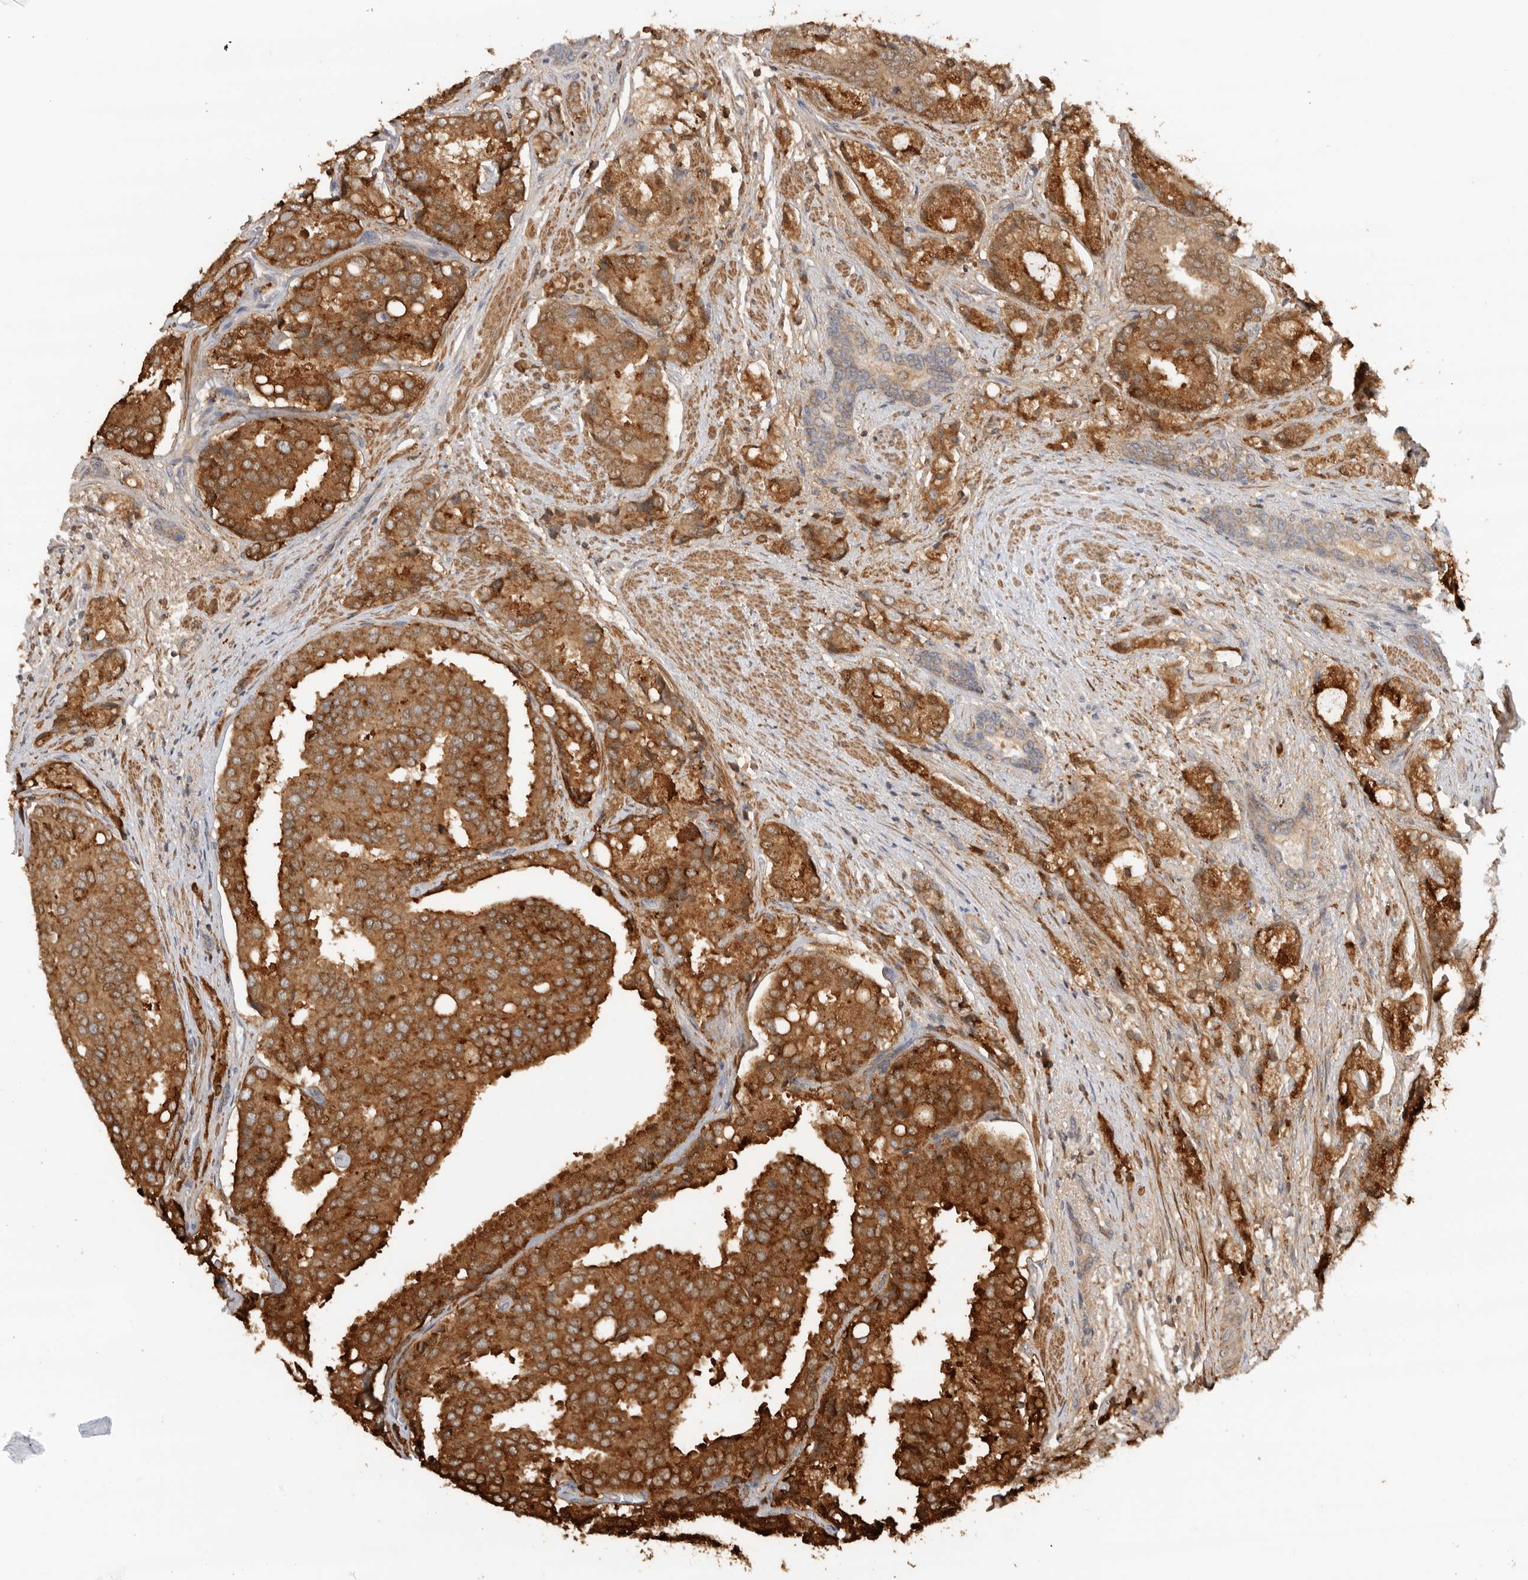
{"staining": {"intensity": "strong", "quantity": ">75%", "location": "cytoplasmic/membranous"}, "tissue": "prostate cancer", "cell_type": "Tumor cells", "image_type": "cancer", "snomed": [{"axis": "morphology", "description": "Adenocarcinoma, High grade"}, {"axis": "topography", "description": "Prostate"}], "caption": "Immunohistochemistry staining of prostate cancer (adenocarcinoma (high-grade)), which demonstrates high levels of strong cytoplasmic/membranous expression in about >75% of tumor cells indicating strong cytoplasmic/membranous protein staining. The staining was performed using DAB (brown) for protein detection and nuclei were counterstained in hematoxylin (blue).", "gene": "GNE", "patient": {"sex": "male", "age": 50}}